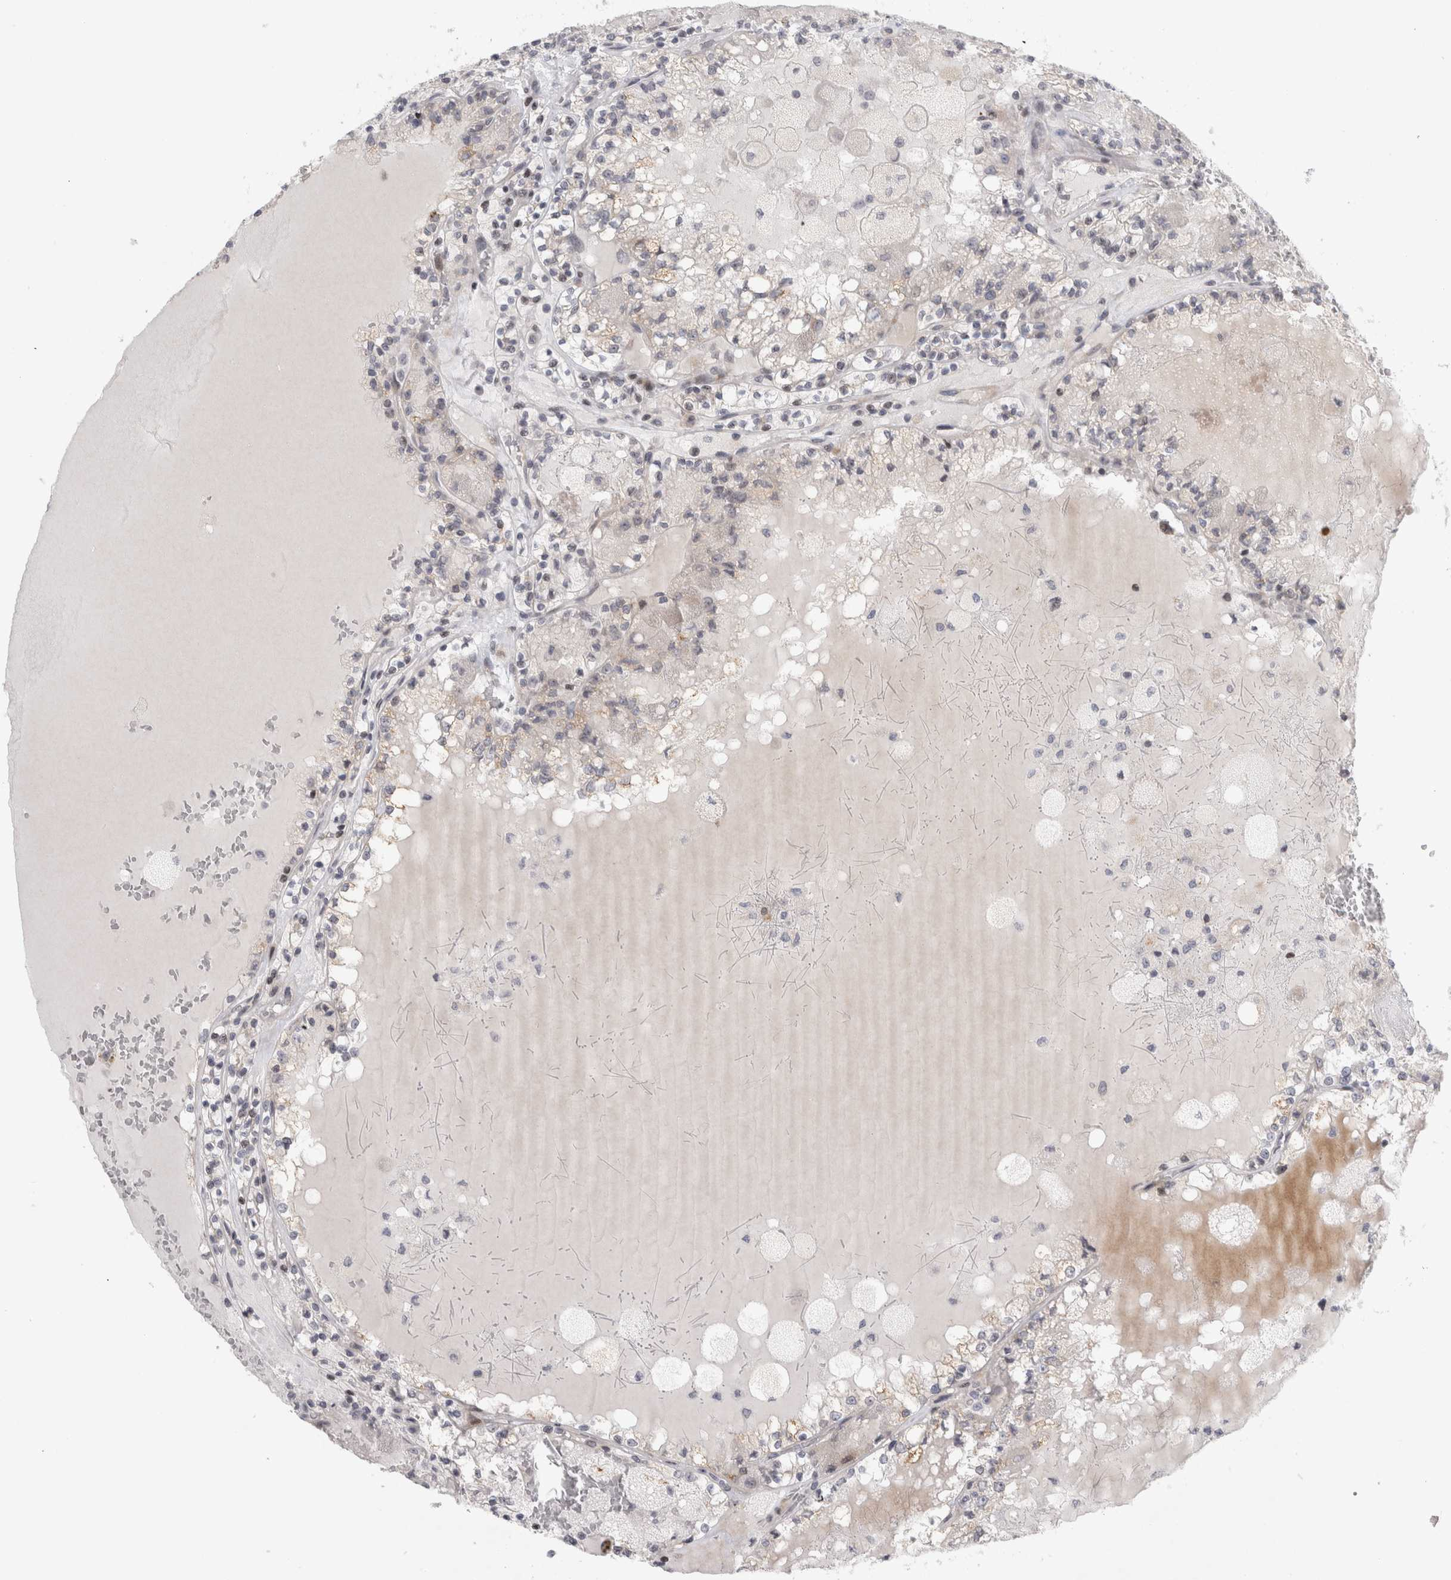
{"staining": {"intensity": "negative", "quantity": "none", "location": "none"}, "tissue": "renal cancer", "cell_type": "Tumor cells", "image_type": "cancer", "snomed": [{"axis": "morphology", "description": "Adenocarcinoma, NOS"}, {"axis": "topography", "description": "Kidney"}], "caption": "The immunohistochemistry histopathology image has no significant staining in tumor cells of renal cancer tissue. The staining was performed using DAB (3,3'-diaminobenzidine) to visualize the protein expression in brown, while the nuclei were stained in blue with hematoxylin (Magnification: 20x).", "gene": "UTP25", "patient": {"sex": "female", "age": 56}}